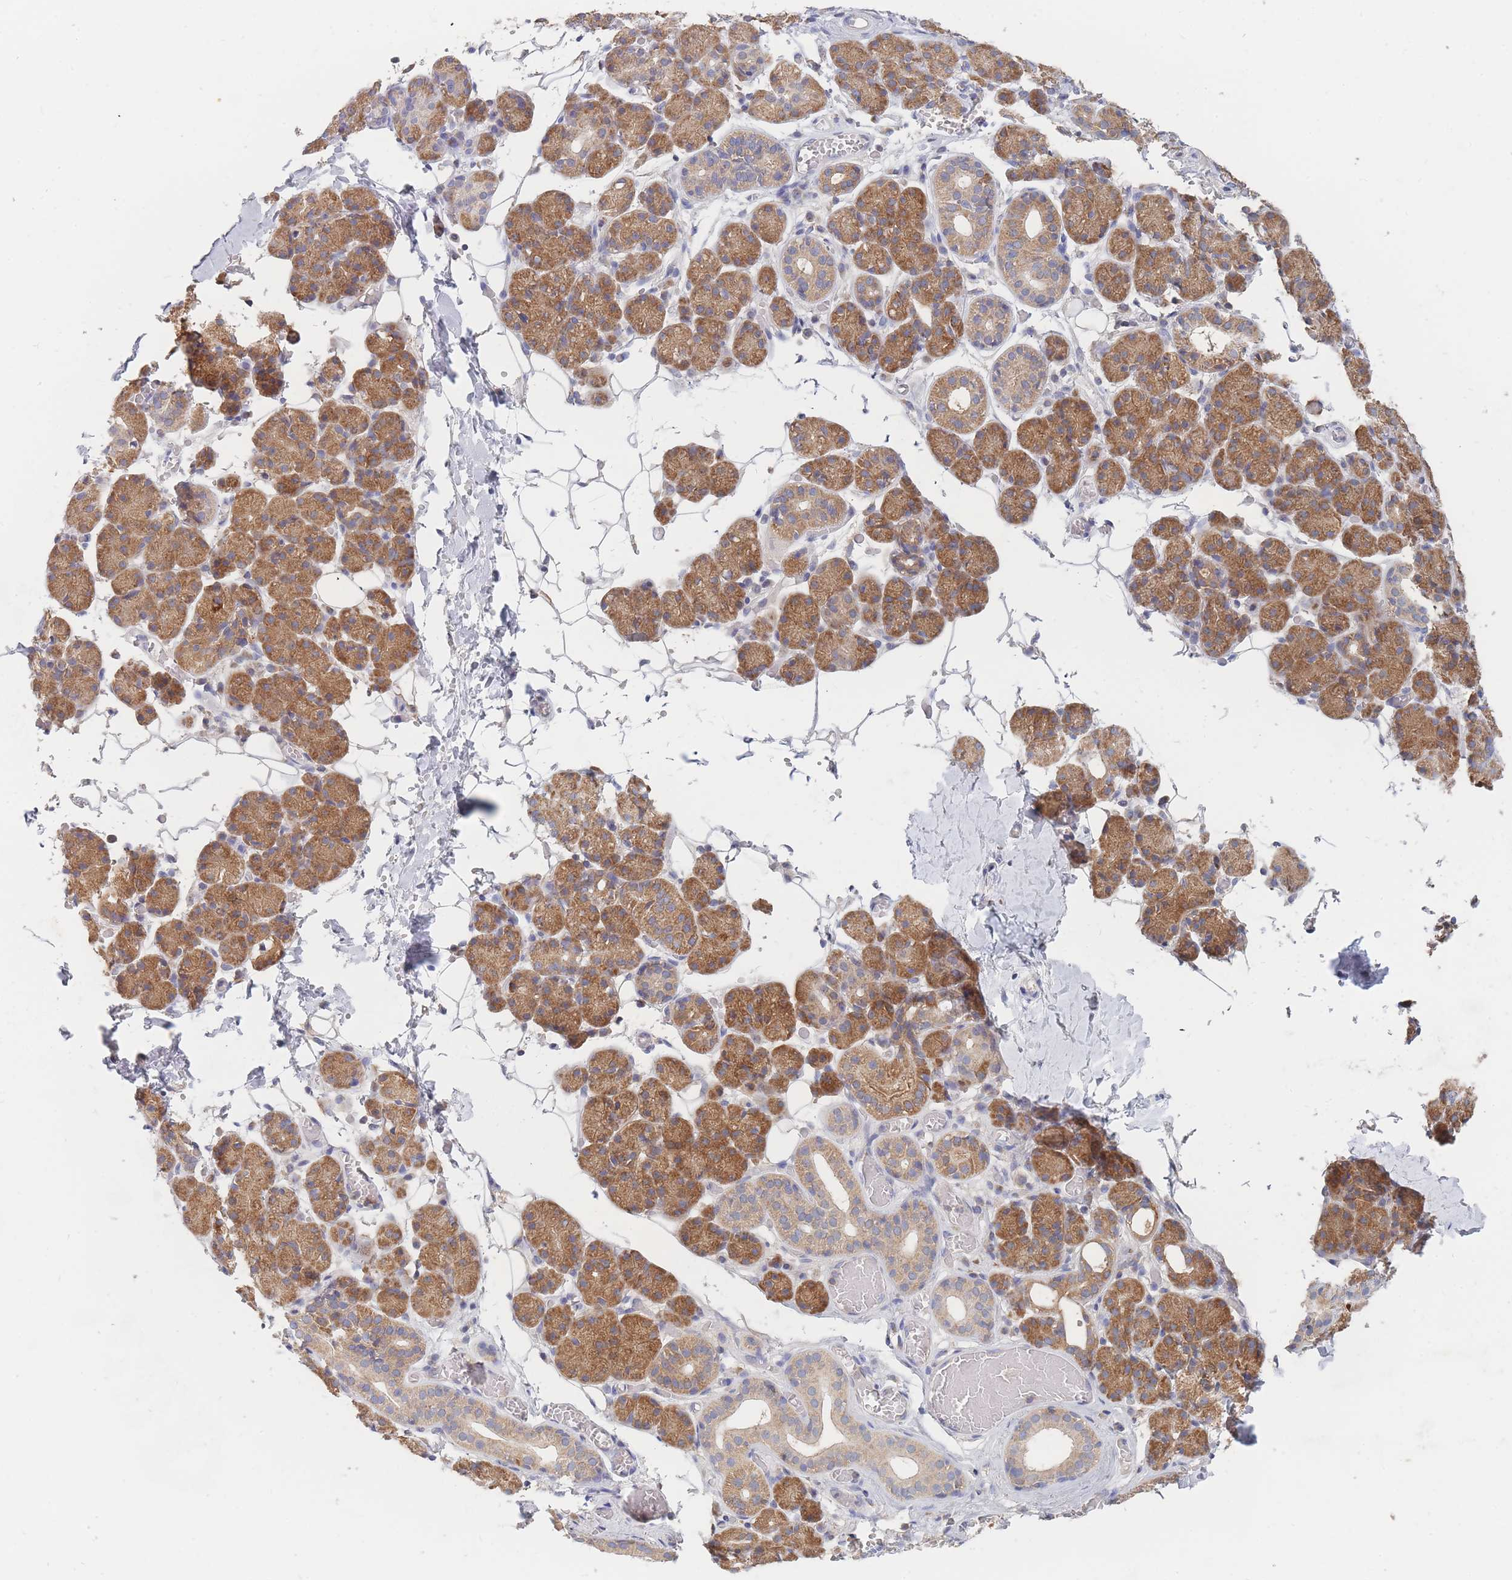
{"staining": {"intensity": "moderate", "quantity": ">75%", "location": "cytoplasmic/membranous"}, "tissue": "salivary gland", "cell_type": "Glandular cells", "image_type": "normal", "snomed": [{"axis": "morphology", "description": "Normal tissue, NOS"}, {"axis": "topography", "description": "Salivary gland"}], "caption": "This image demonstrates unremarkable salivary gland stained with immunohistochemistry (IHC) to label a protein in brown. The cytoplasmic/membranous of glandular cells show moderate positivity for the protein. Nuclei are counter-stained blue.", "gene": "PPP6C", "patient": {"sex": "male", "age": 63}}